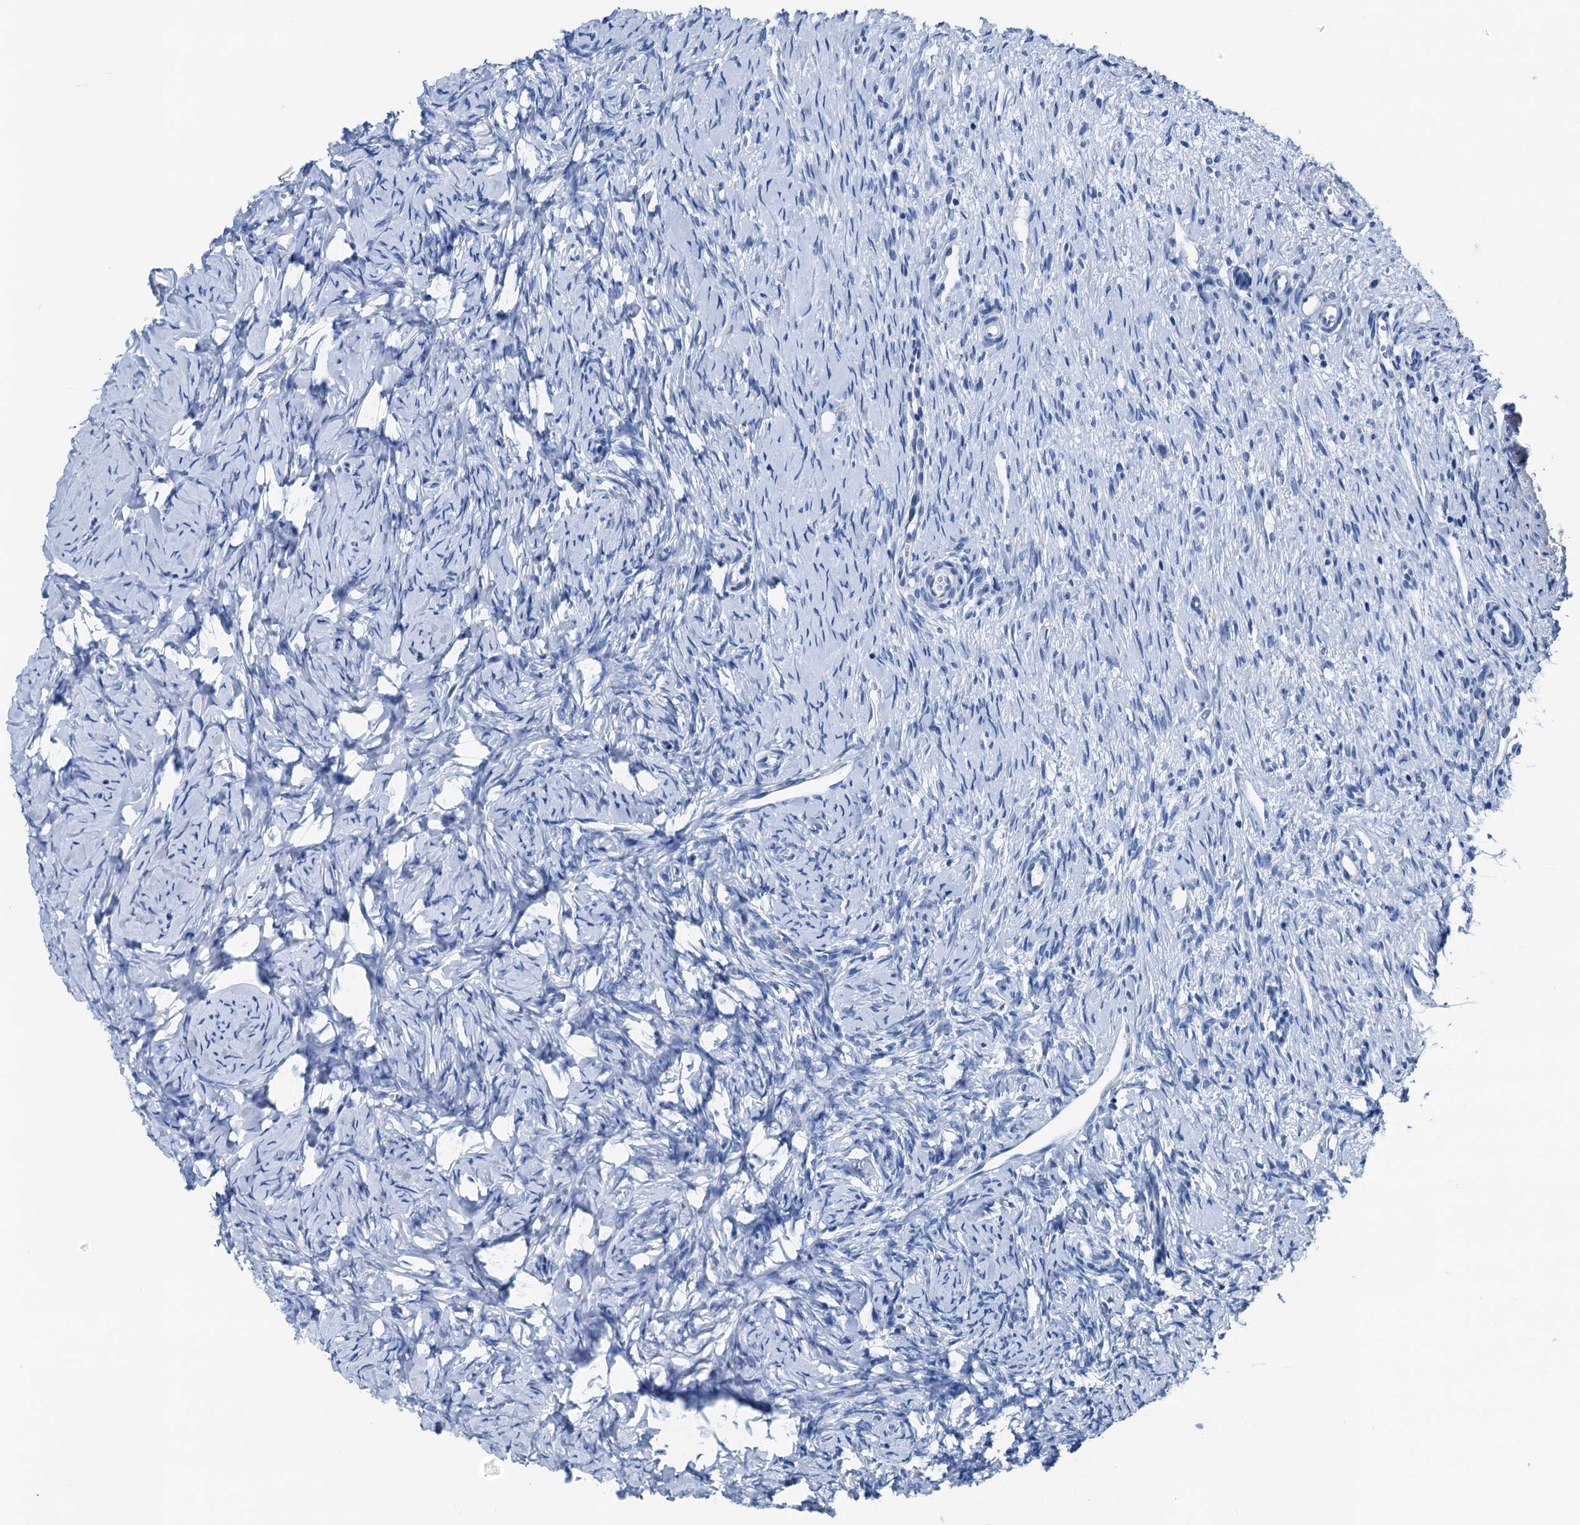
{"staining": {"intensity": "negative", "quantity": "none", "location": "none"}, "tissue": "ovary", "cell_type": "Ovarian stroma cells", "image_type": "normal", "snomed": [{"axis": "morphology", "description": "Normal tissue, NOS"}, {"axis": "topography", "description": "Ovary"}], "caption": "This is a image of immunohistochemistry staining of benign ovary, which shows no expression in ovarian stroma cells. The staining is performed using DAB (3,3'-diaminobenzidine) brown chromogen with nuclei counter-stained in using hematoxylin.", "gene": "CBLN3", "patient": {"sex": "female", "age": 51}}